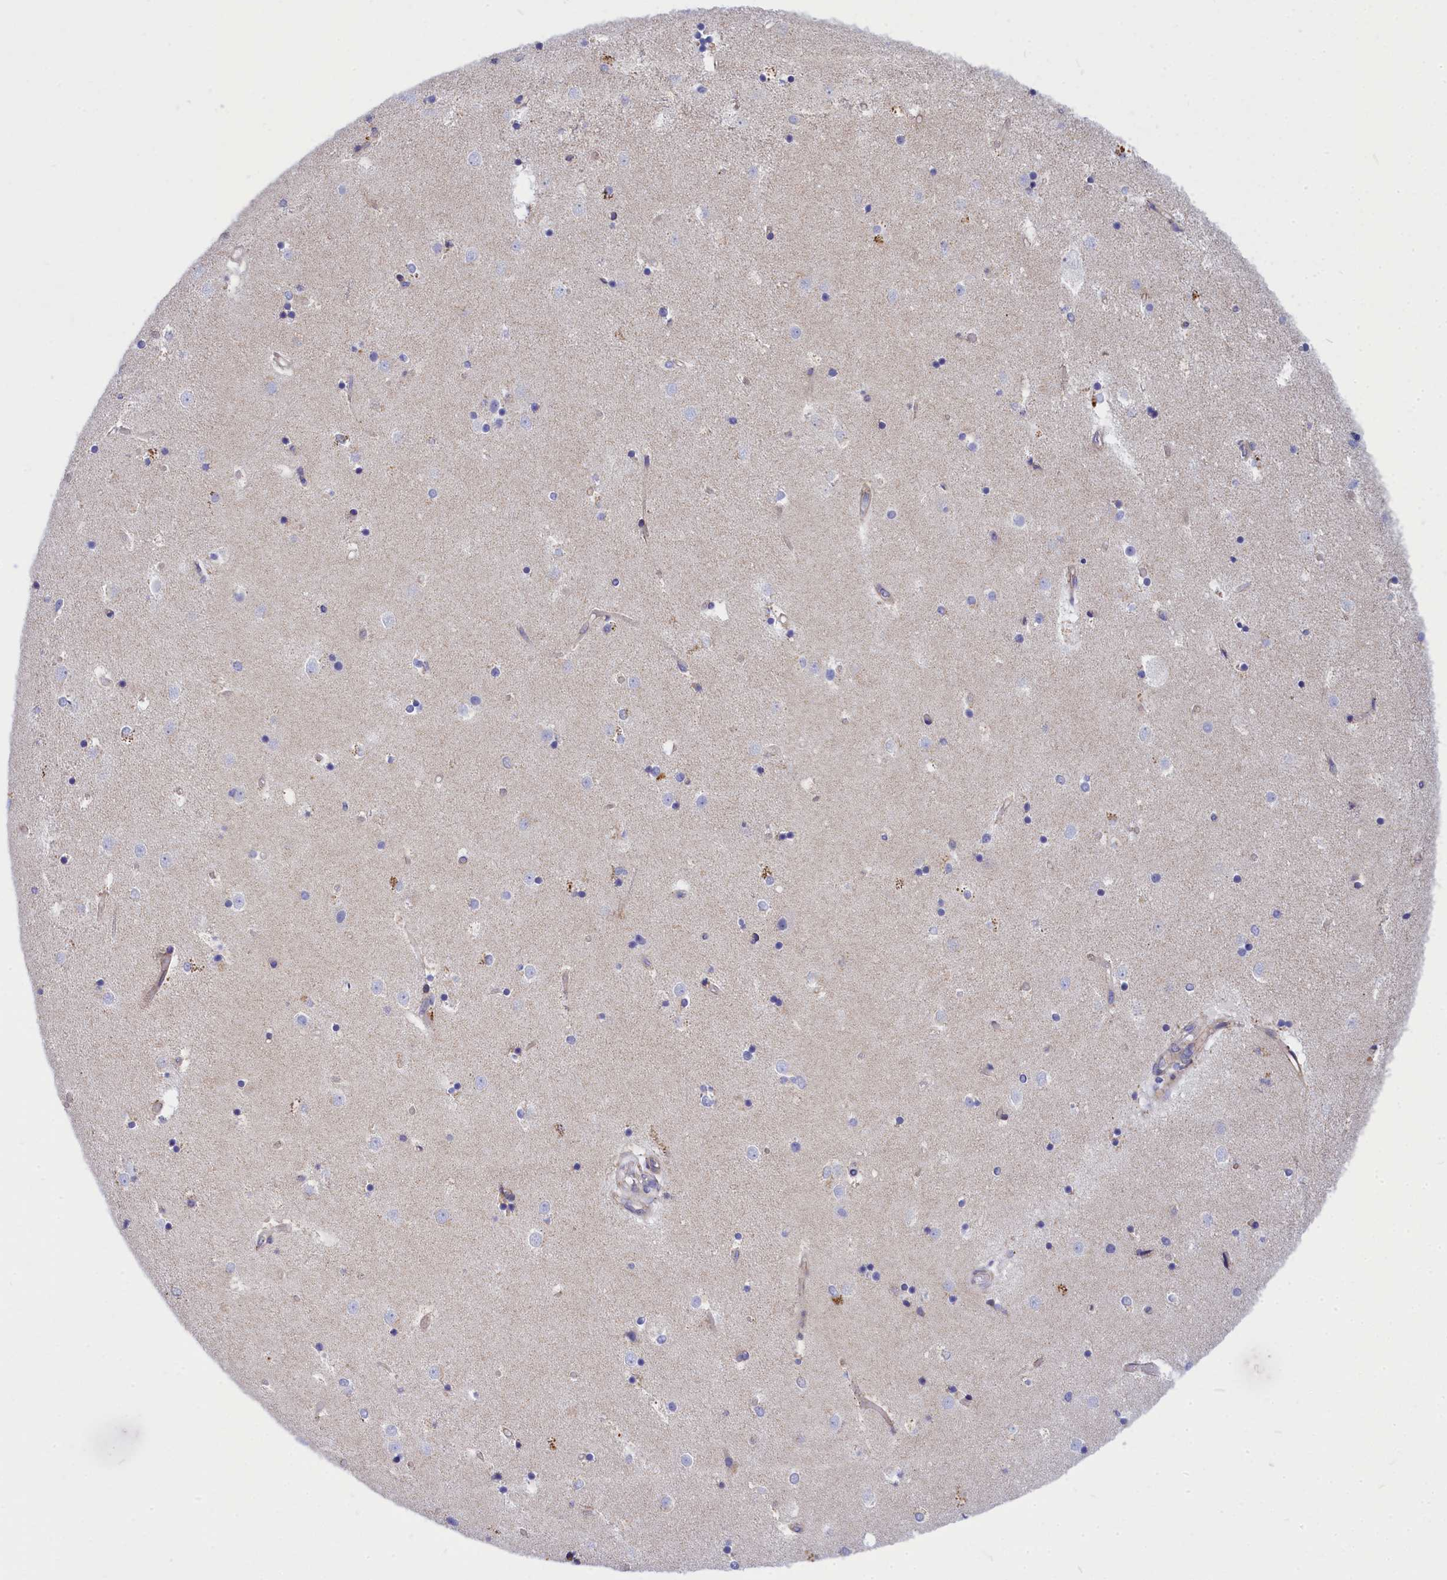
{"staining": {"intensity": "negative", "quantity": "none", "location": "none"}, "tissue": "caudate", "cell_type": "Glial cells", "image_type": "normal", "snomed": [{"axis": "morphology", "description": "Normal tissue, NOS"}, {"axis": "topography", "description": "Lateral ventricle wall"}], "caption": "IHC micrograph of normal human caudate stained for a protein (brown), which exhibits no staining in glial cells.", "gene": "CCRL2", "patient": {"sex": "female", "age": 52}}